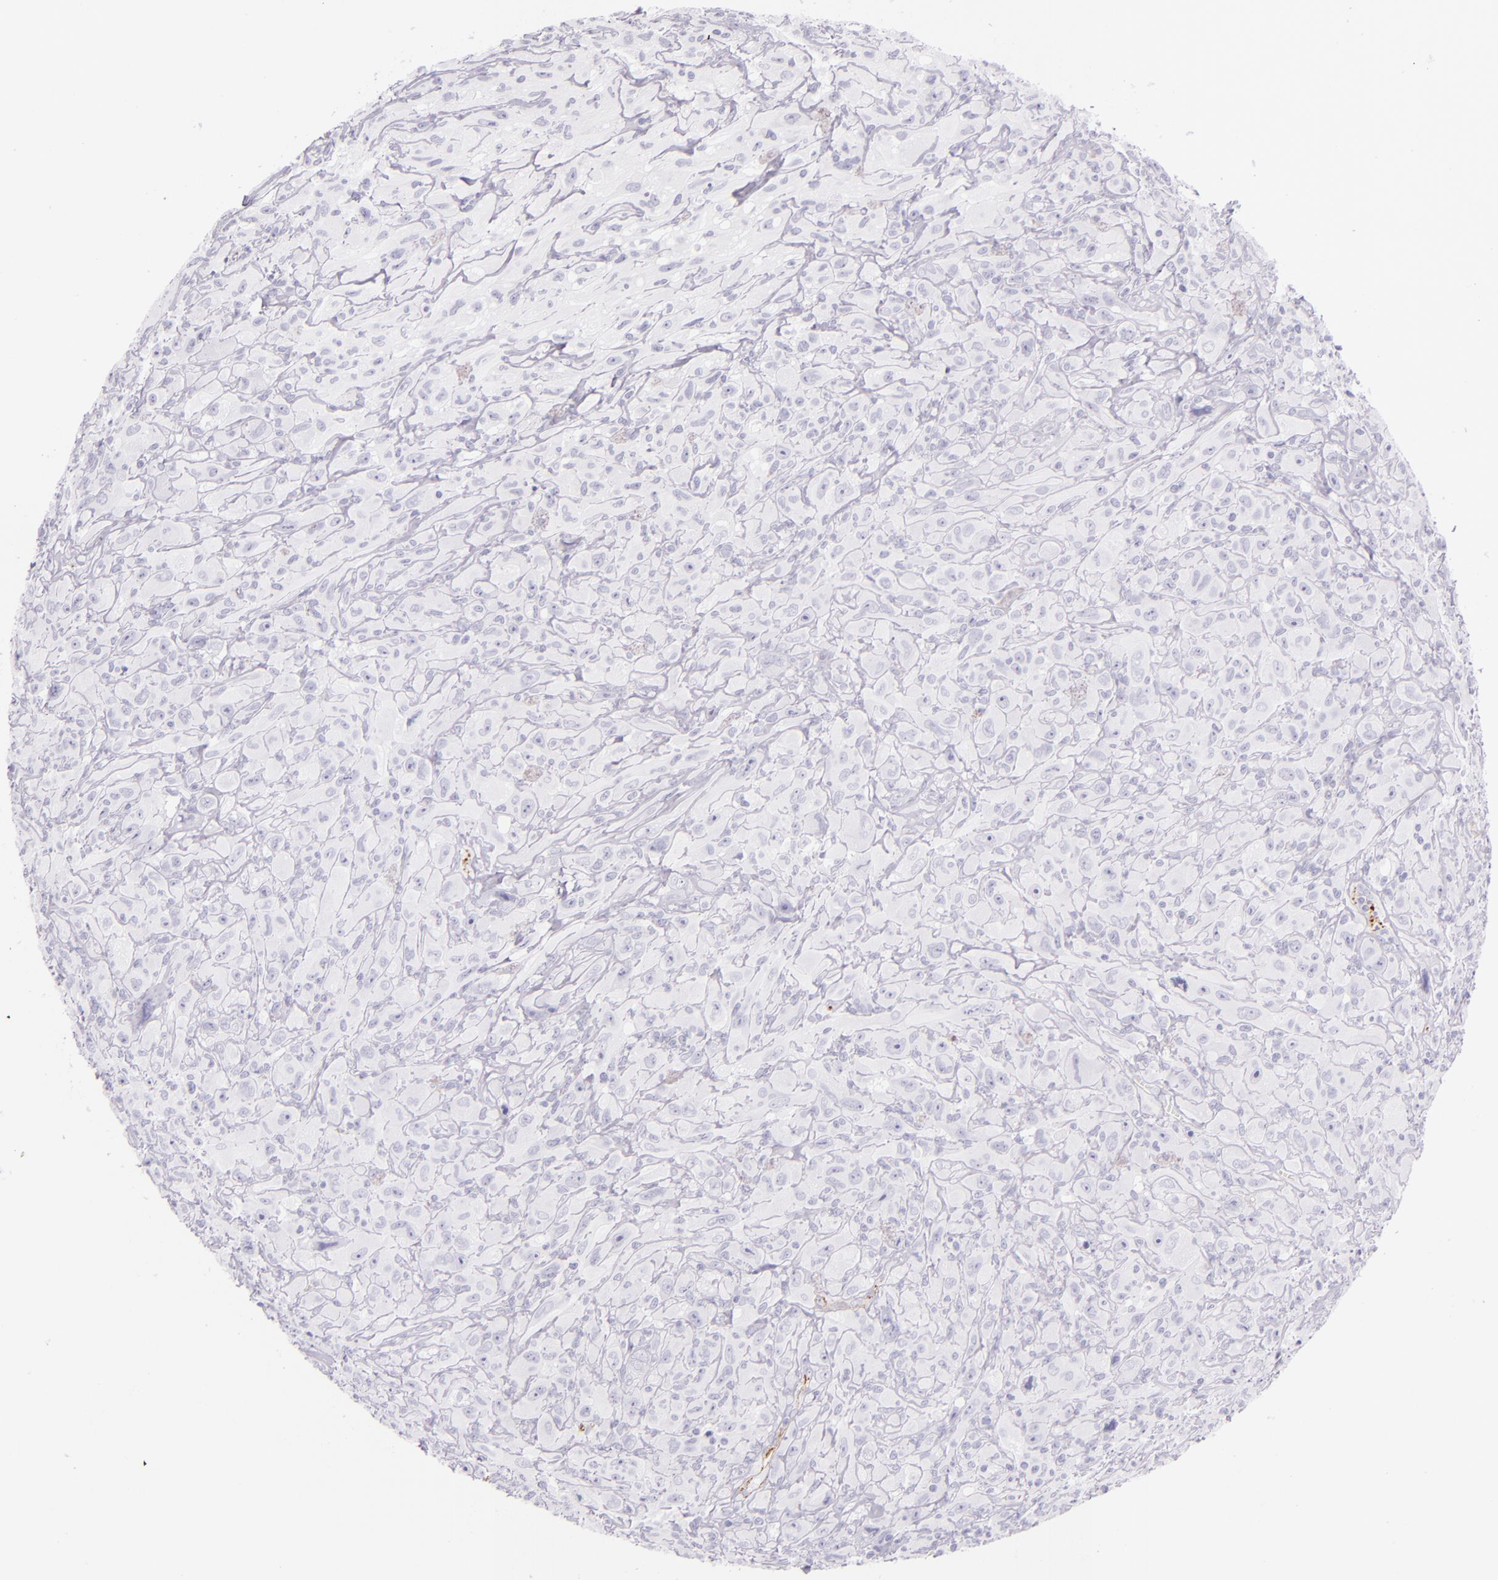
{"staining": {"intensity": "negative", "quantity": "none", "location": "none"}, "tissue": "glioma", "cell_type": "Tumor cells", "image_type": "cancer", "snomed": [{"axis": "morphology", "description": "Glioma, malignant, High grade"}, {"axis": "topography", "description": "Brain"}], "caption": "A histopathology image of human glioma is negative for staining in tumor cells.", "gene": "SELP", "patient": {"sex": "male", "age": 48}}